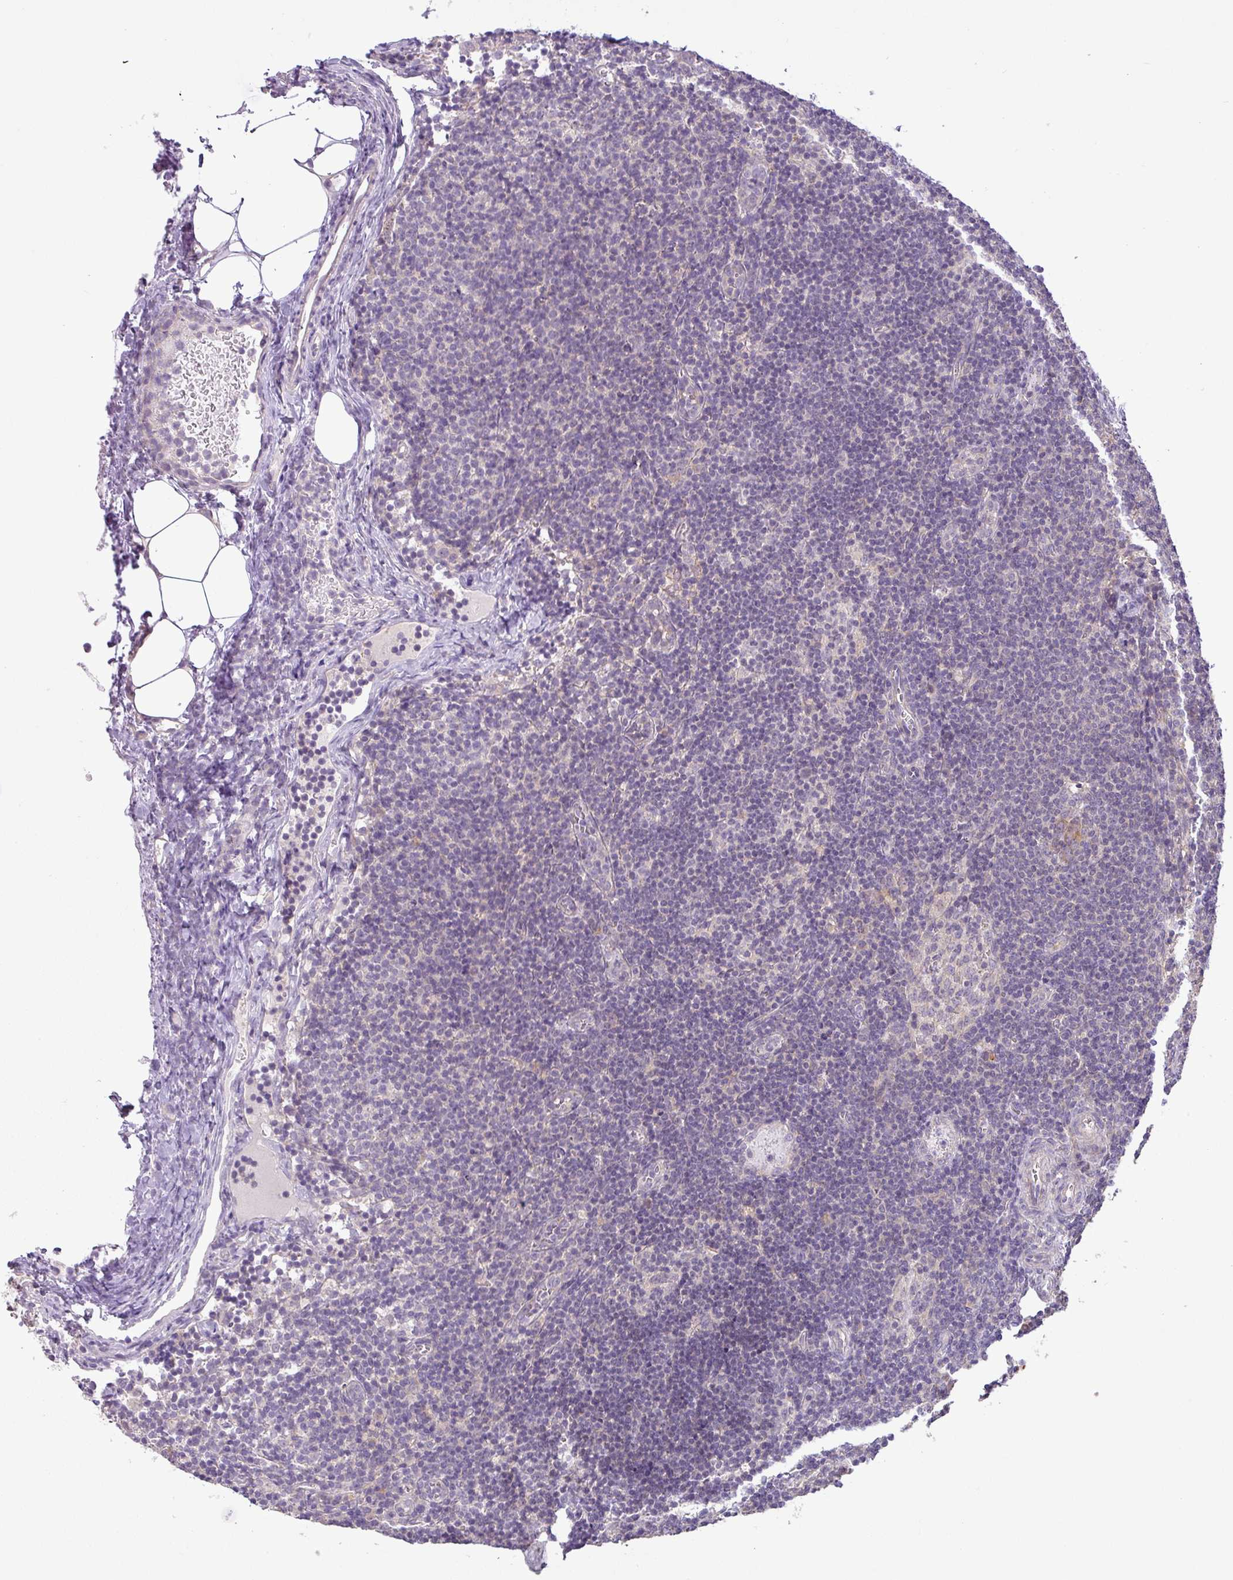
{"staining": {"intensity": "negative", "quantity": "none", "location": "none"}, "tissue": "lymph node", "cell_type": "Germinal center cells", "image_type": "normal", "snomed": [{"axis": "morphology", "description": "Normal tissue, NOS"}, {"axis": "topography", "description": "Lymph node"}], "caption": "Immunohistochemical staining of benign human lymph node displays no significant staining in germinal center cells.", "gene": "GALNT12", "patient": {"sex": "female", "age": 37}}